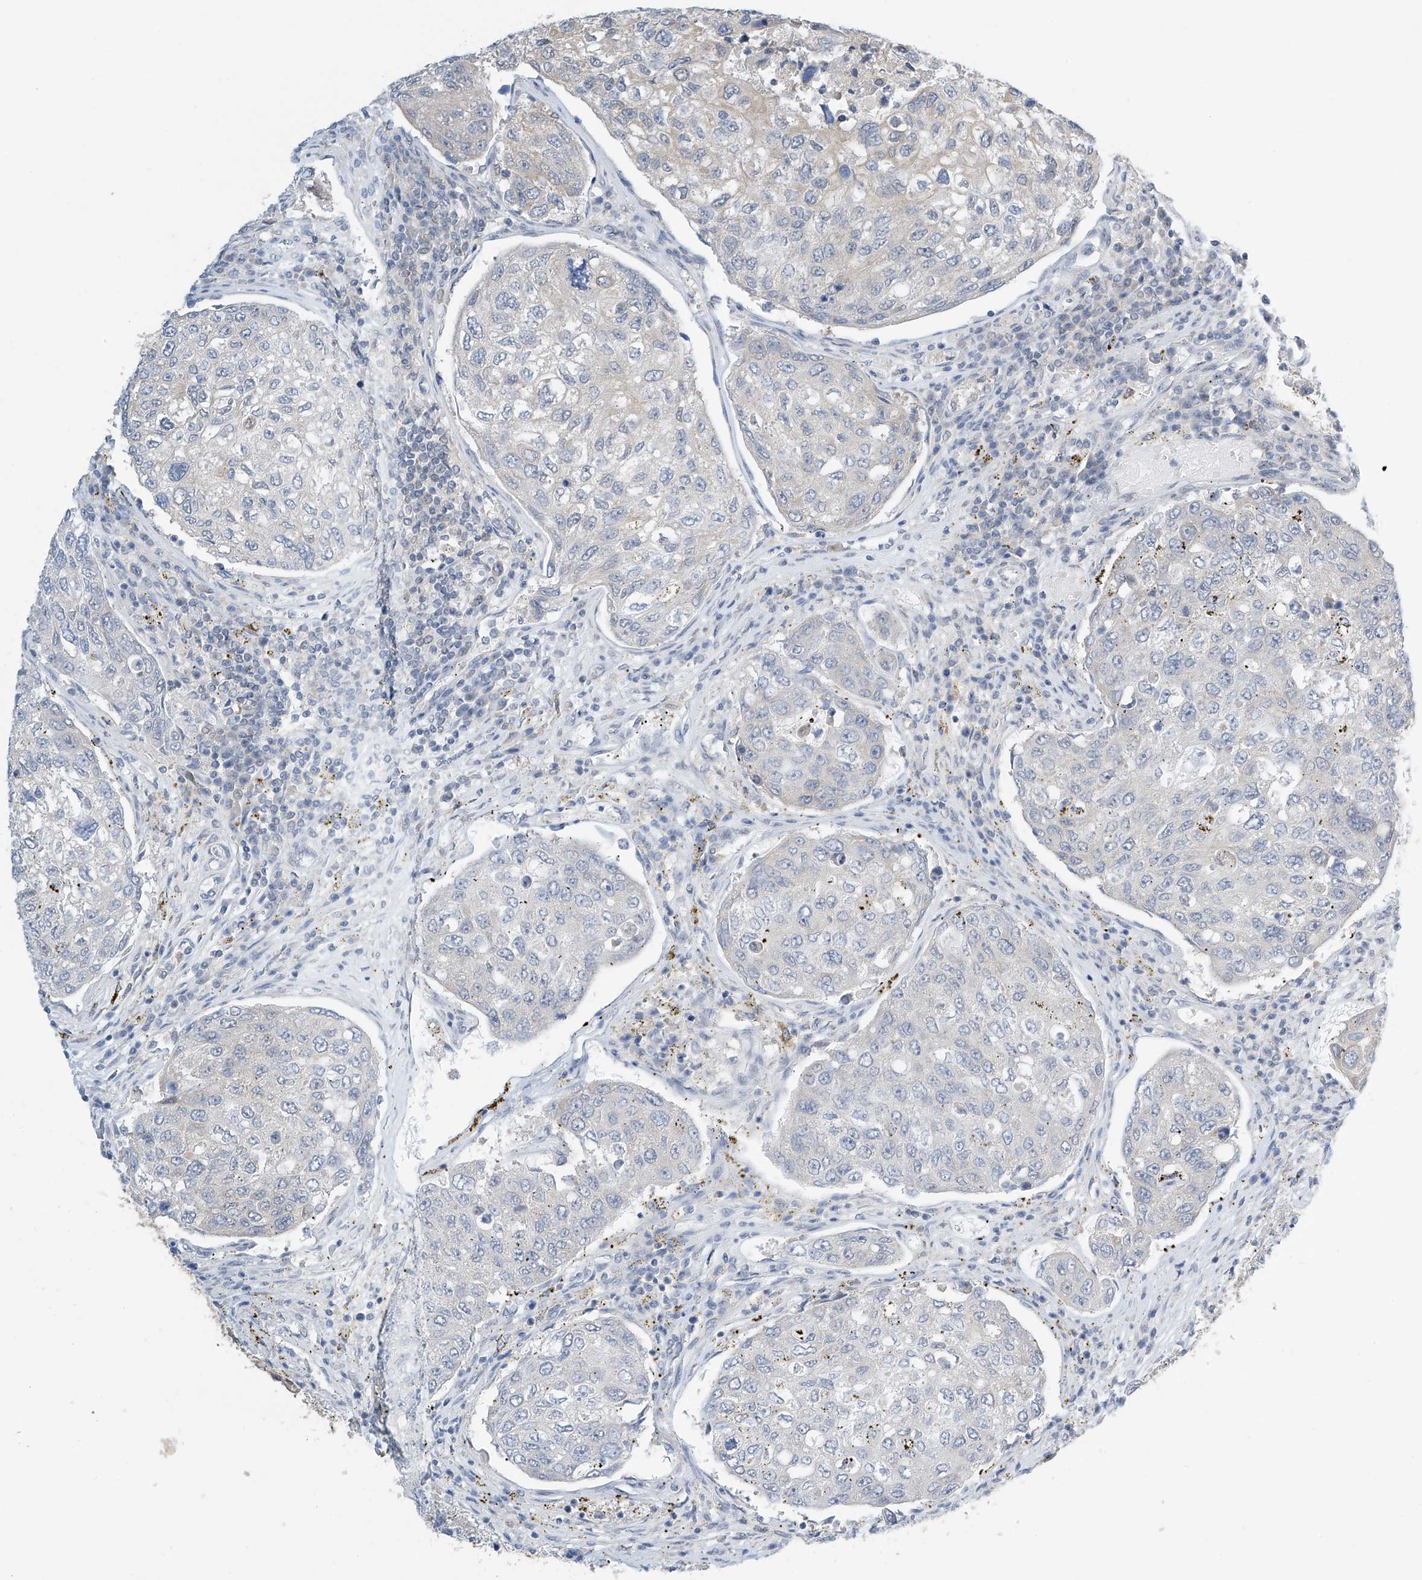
{"staining": {"intensity": "weak", "quantity": "<25%", "location": "cytoplasmic/membranous"}, "tissue": "urothelial cancer", "cell_type": "Tumor cells", "image_type": "cancer", "snomed": [{"axis": "morphology", "description": "Urothelial carcinoma, High grade"}, {"axis": "topography", "description": "Lymph node"}, {"axis": "topography", "description": "Urinary bladder"}], "caption": "A photomicrograph of human urothelial carcinoma (high-grade) is negative for staining in tumor cells.", "gene": "APLF", "patient": {"sex": "male", "age": 51}}